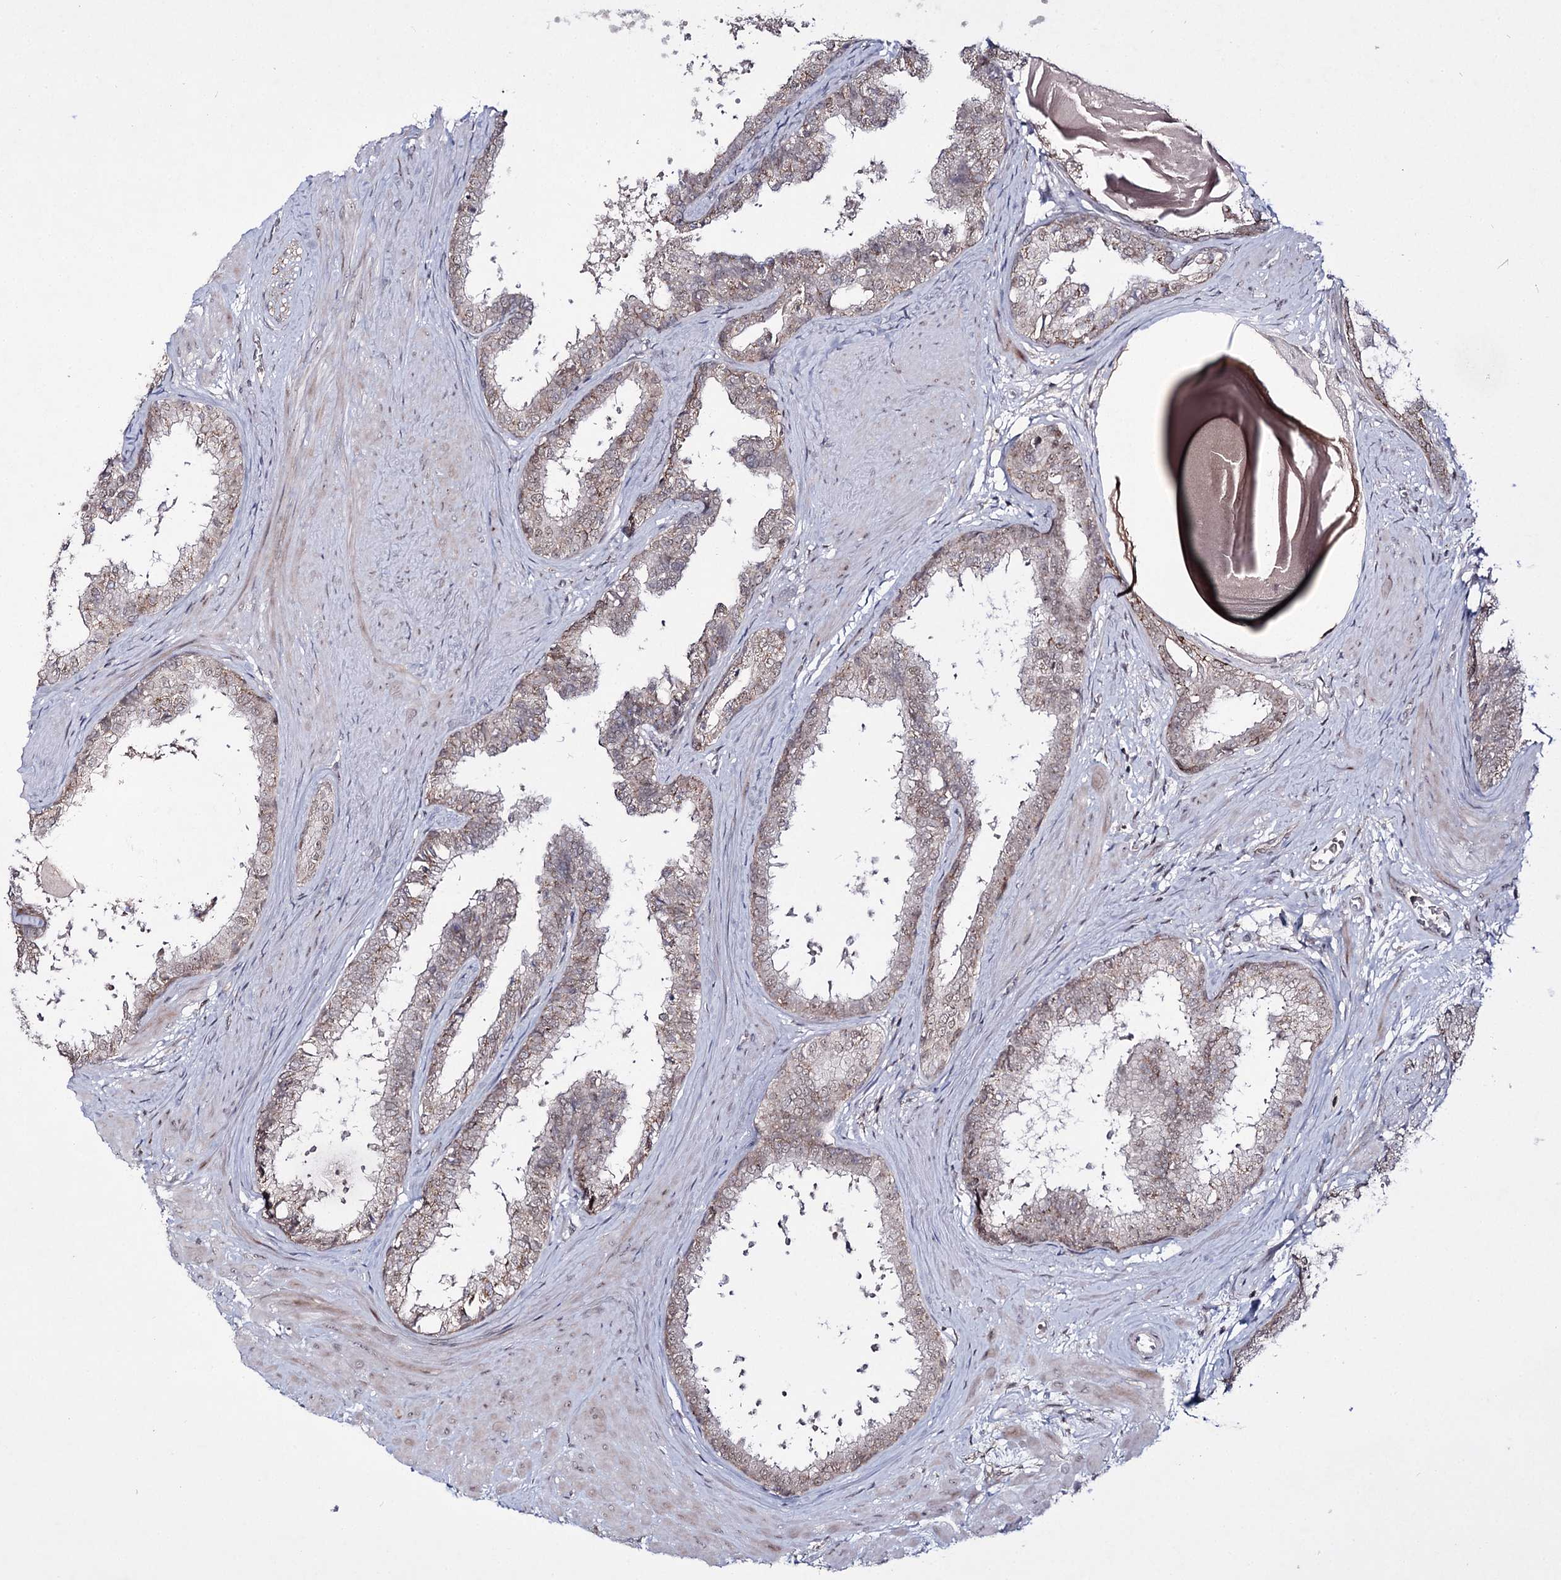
{"staining": {"intensity": "moderate", "quantity": "25%-75%", "location": "cytoplasmic/membranous"}, "tissue": "prostate", "cell_type": "Glandular cells", "image_type": "normal", "snomed": [{"axis": "morphology", "description": "Normal tissue, NOS"}, {"axis": "topography", "description": "Prostate"}], "caption": "The immunohistochemical stain labels moderate cytoplasmic/membranous expression in glandular cells of benign prostate.", "gene": "HOXC11", "patient": {"sex": "male", "age": 48}}